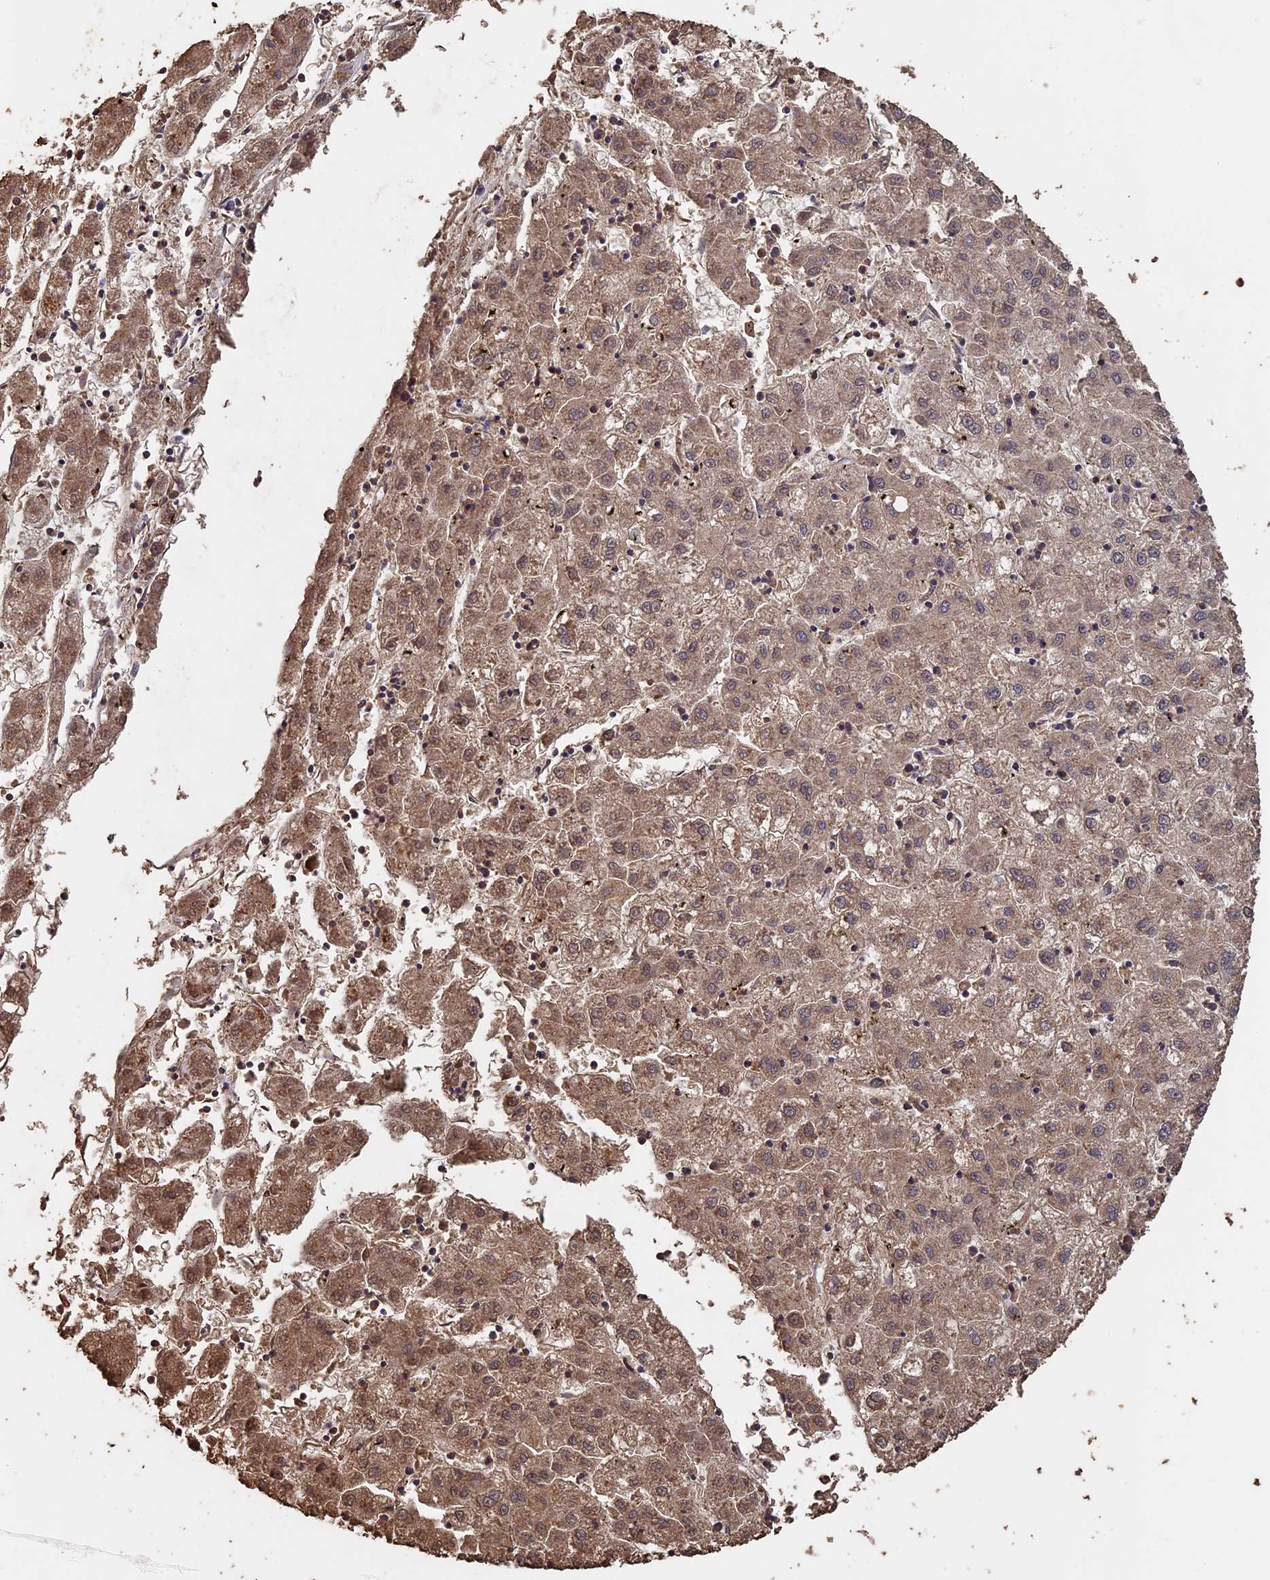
{"staining": {"intensity": "moderate", "quantity": "25%-75%", "location": "cytoplasmic/membranous"}, "tissue": "liver cancer", "cell_type": "Tumor cells", "image_type": "cancer", "snomed": [{"axis": "morphology", "description": "Carcinoma, Hepatocellular, NOS"}, {"axis": "topography", "description": "Liver"}], "caption": "Liver hepatocellular carcinoma stained with a protein marker shows moderate staining in tumor cells.", "gene": "HUNK", "patient": {"sex": "male", "age": 72}}